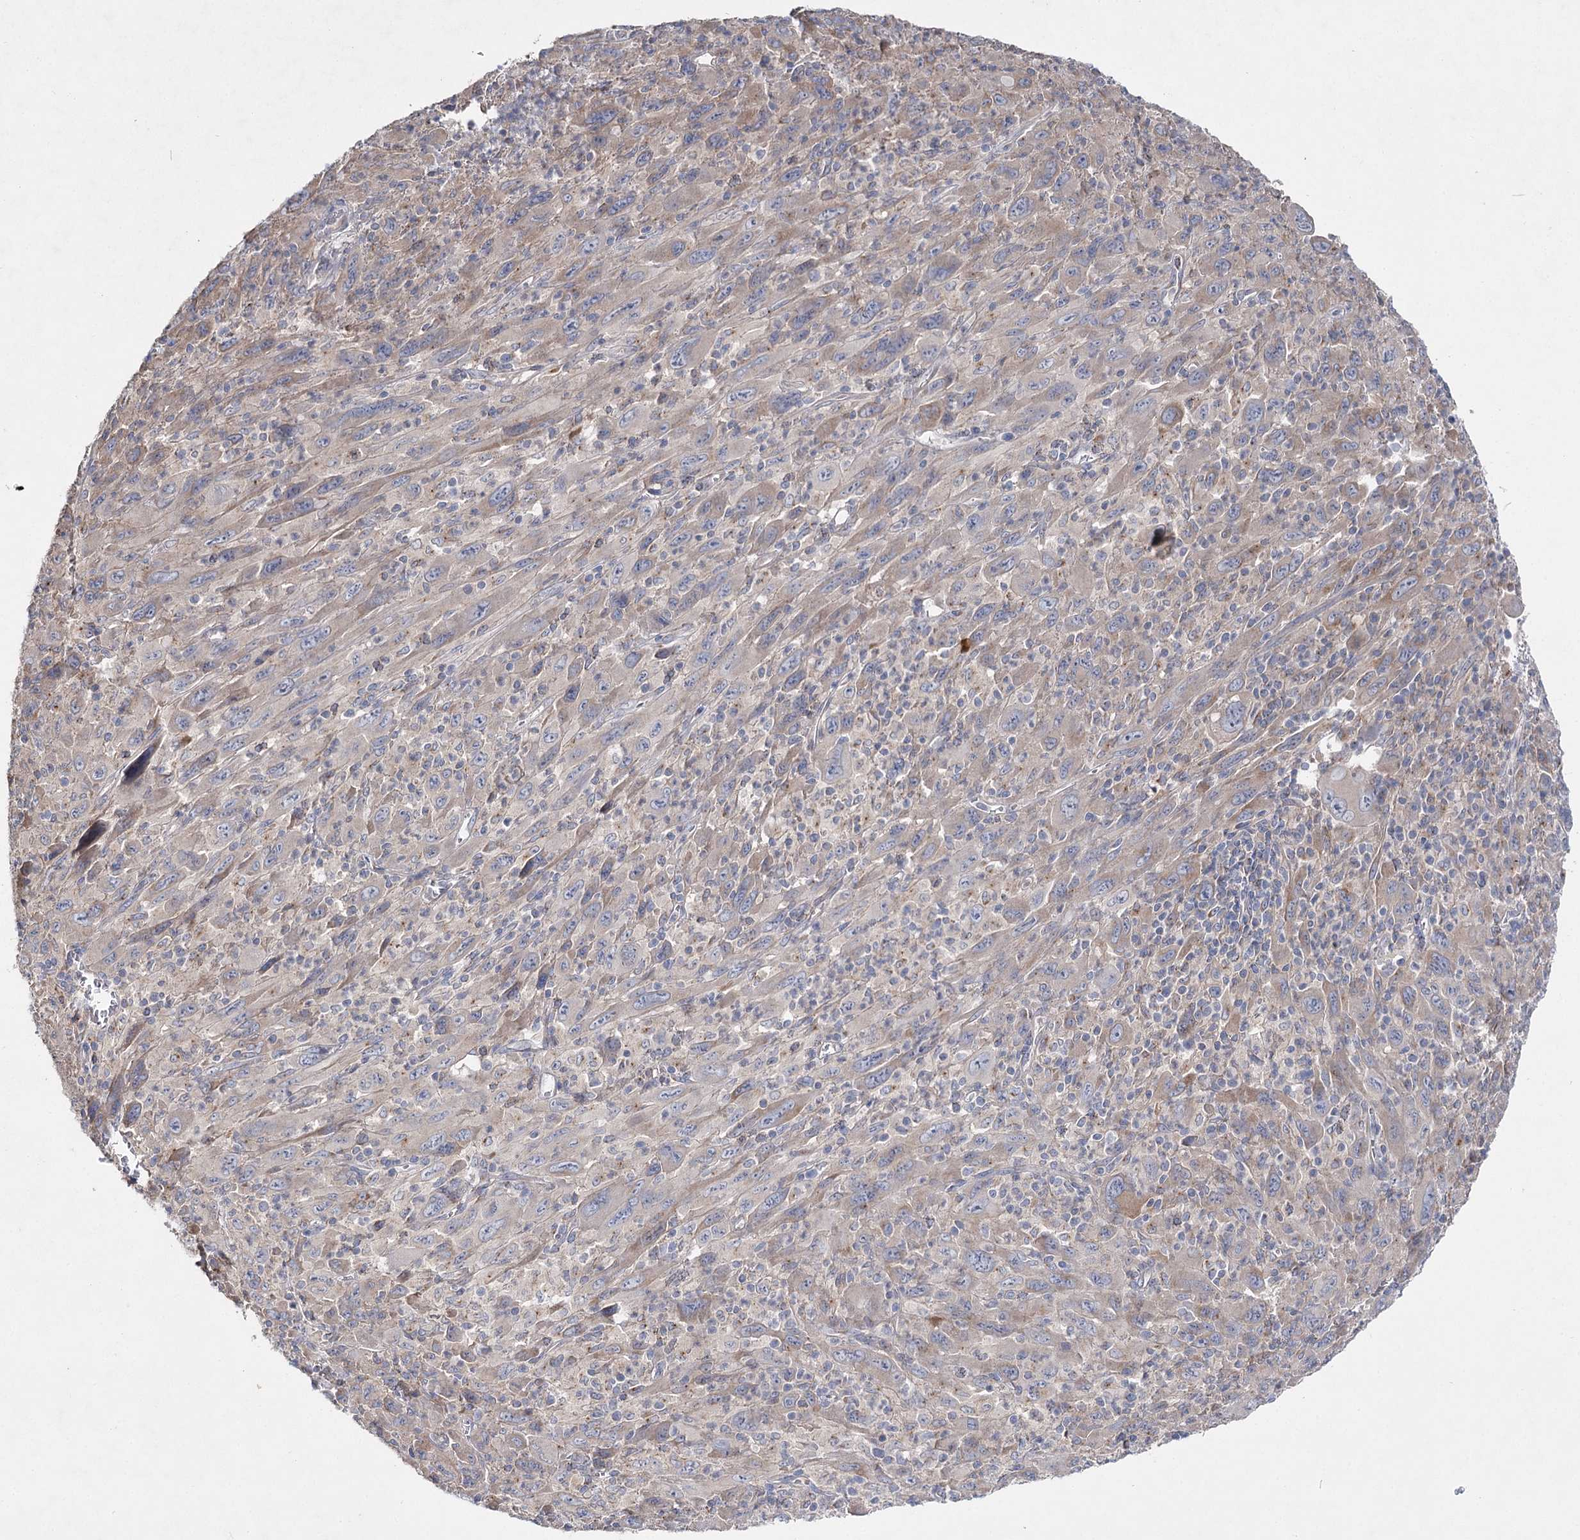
{"staining": {"intensity": "weak", "quantity": "25%-75%", "location": "cytoplasmic/membranous"}, "tissue": "melanoma", "cell_type": "Tumor cells", "image_type": "cancer", "snomed": [{"axis": "morphology", "description": "Malignant melanoma, Metastatic site"}, {"axis": "topography", "description": "Skin"}], "caption": "Immunohistochemical staining of human melanoma demonstrates low levels of weak cytoplasmic/membranous protein positivity in about 25%-75% of tumor cells. The protein of interest is shown in brown color, while the nuclei are stained blue.", "gene": "IL1RAP", "patient": {"sex": "female", "age": 56}}